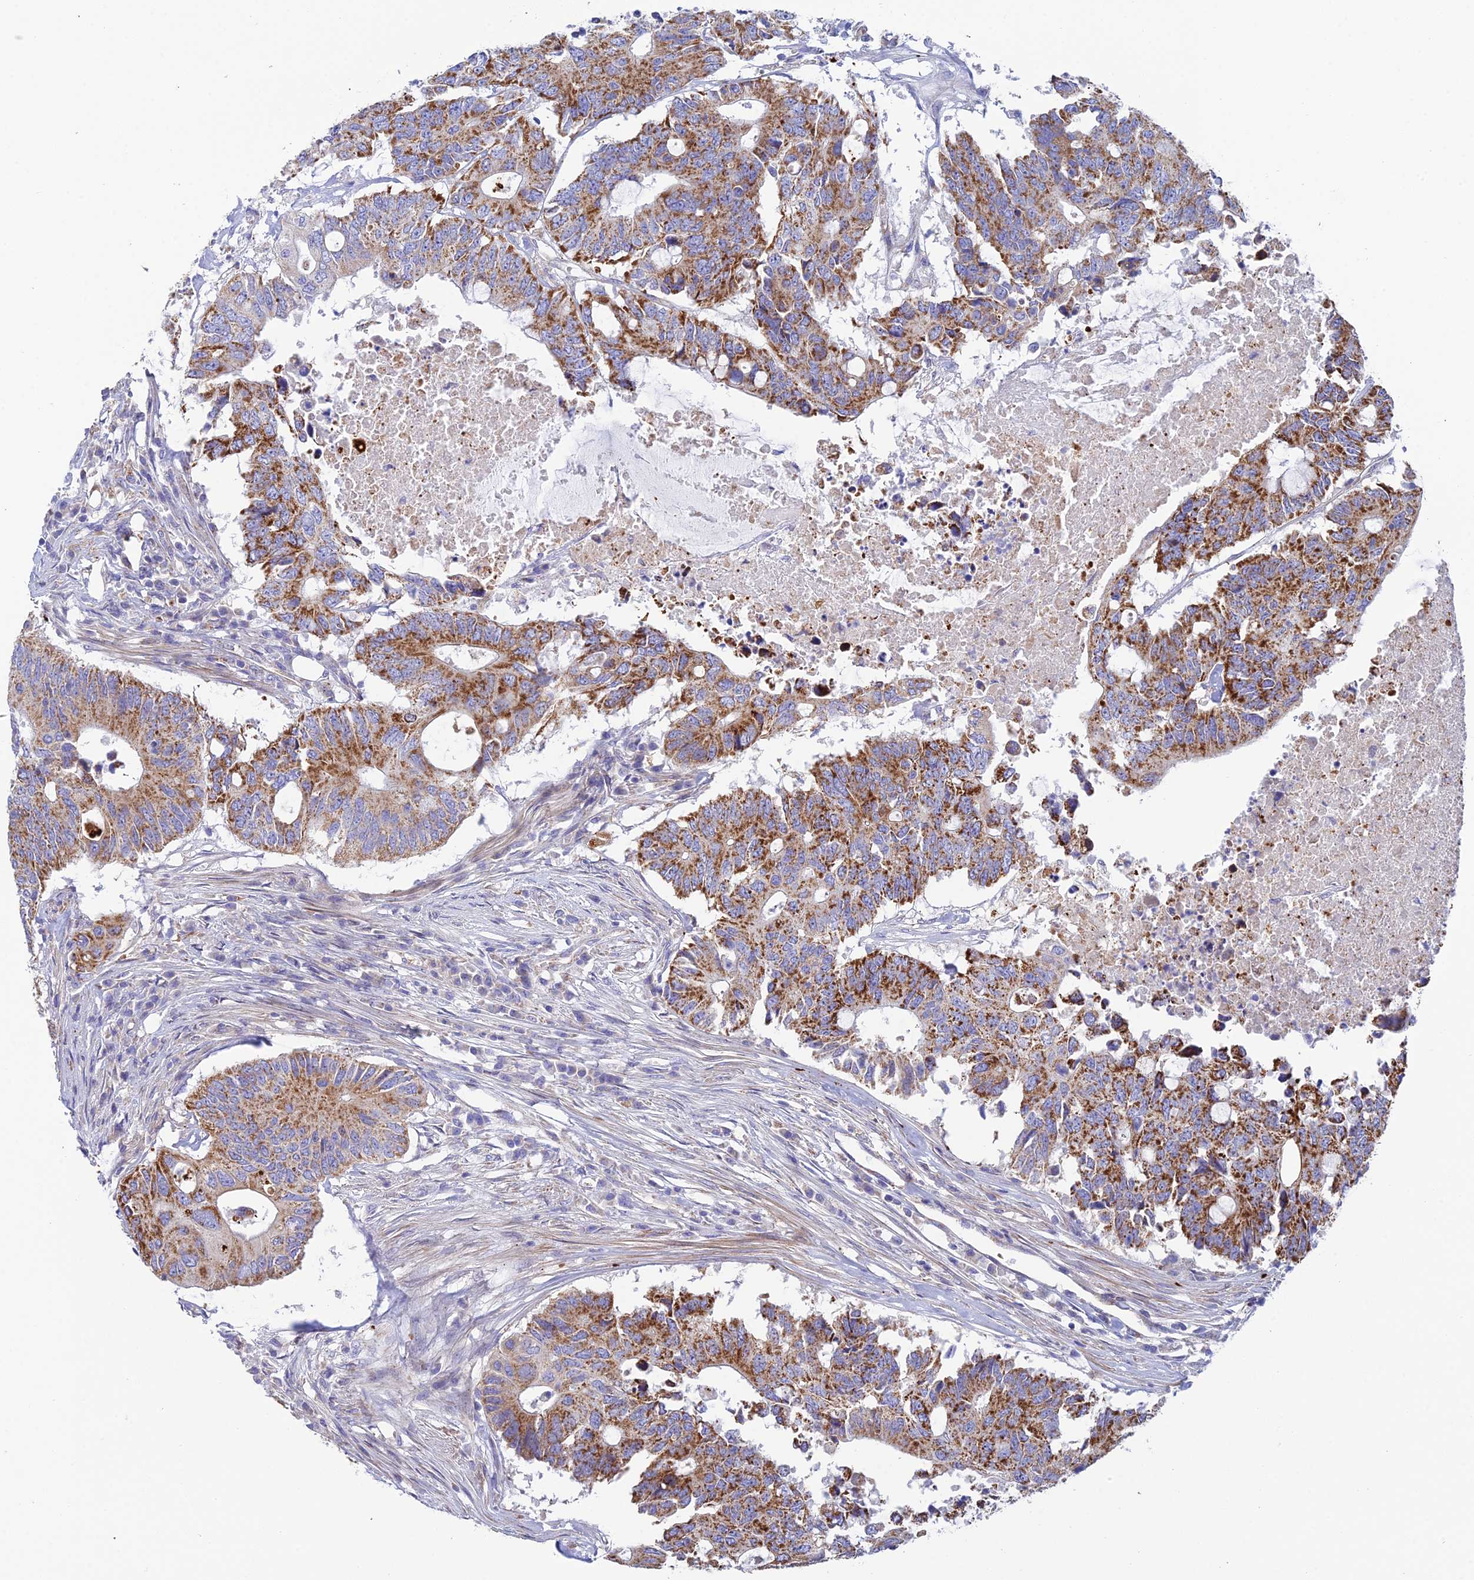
{"staining": {"intensity": "strong", "quantity": ">75%", "location": "cytoplasmic/membranous"}, "tissue": "colorectal cancer", "cell_type": "Tumor cells", "image_type": "cancer", "snomed": [{"axis": "morphology", "description": "Adenocarcinoma, NOS"}, {"axis": "topography", "description": "Colon"}], "caption": "About >75% of tumor cells in colorectal adenocarcinoma show strong cytoplasmic/membranous protein staining as visualized by brown immunohistochemical staining.", "gene": "CSPG4", "patient": {"sex": "male", "age": 71}}